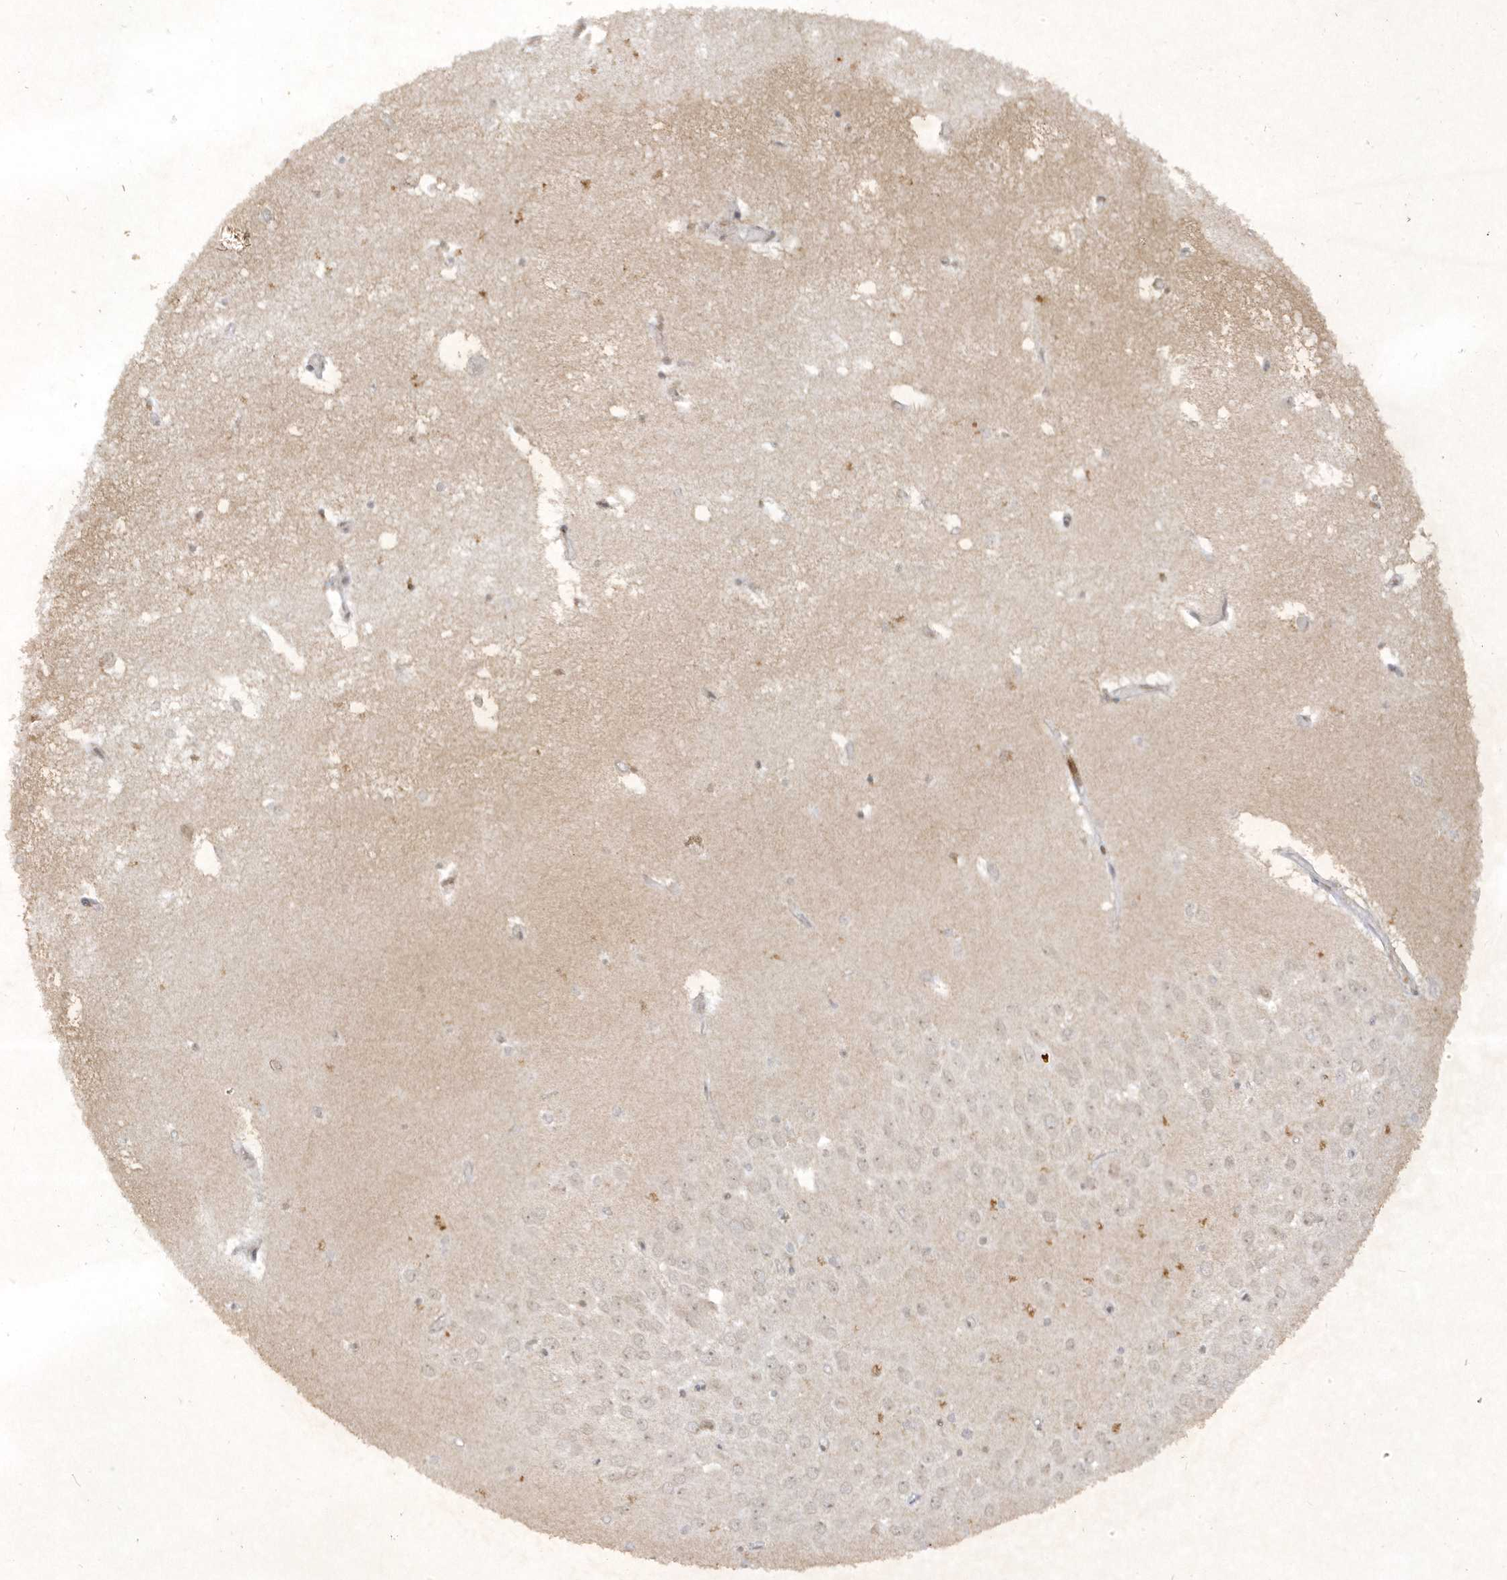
{"staining": {"intensity": "negative", "quantity": "none", "location": "none"}, "tissue": "hippocampus", "cell_type": "Glial cells", "image_type": "normal", "snomed": [{"axis": "morphology", "description": "Normal tissue, NOS"}, {"axis": "topography", "description": "Hippocampus"}], "caption": "The histopathology image exhibits no significant positivity in glial cells of hippocampus.", "gene": "ZNF213", "patient": {"sex": "male", "age": 70}}